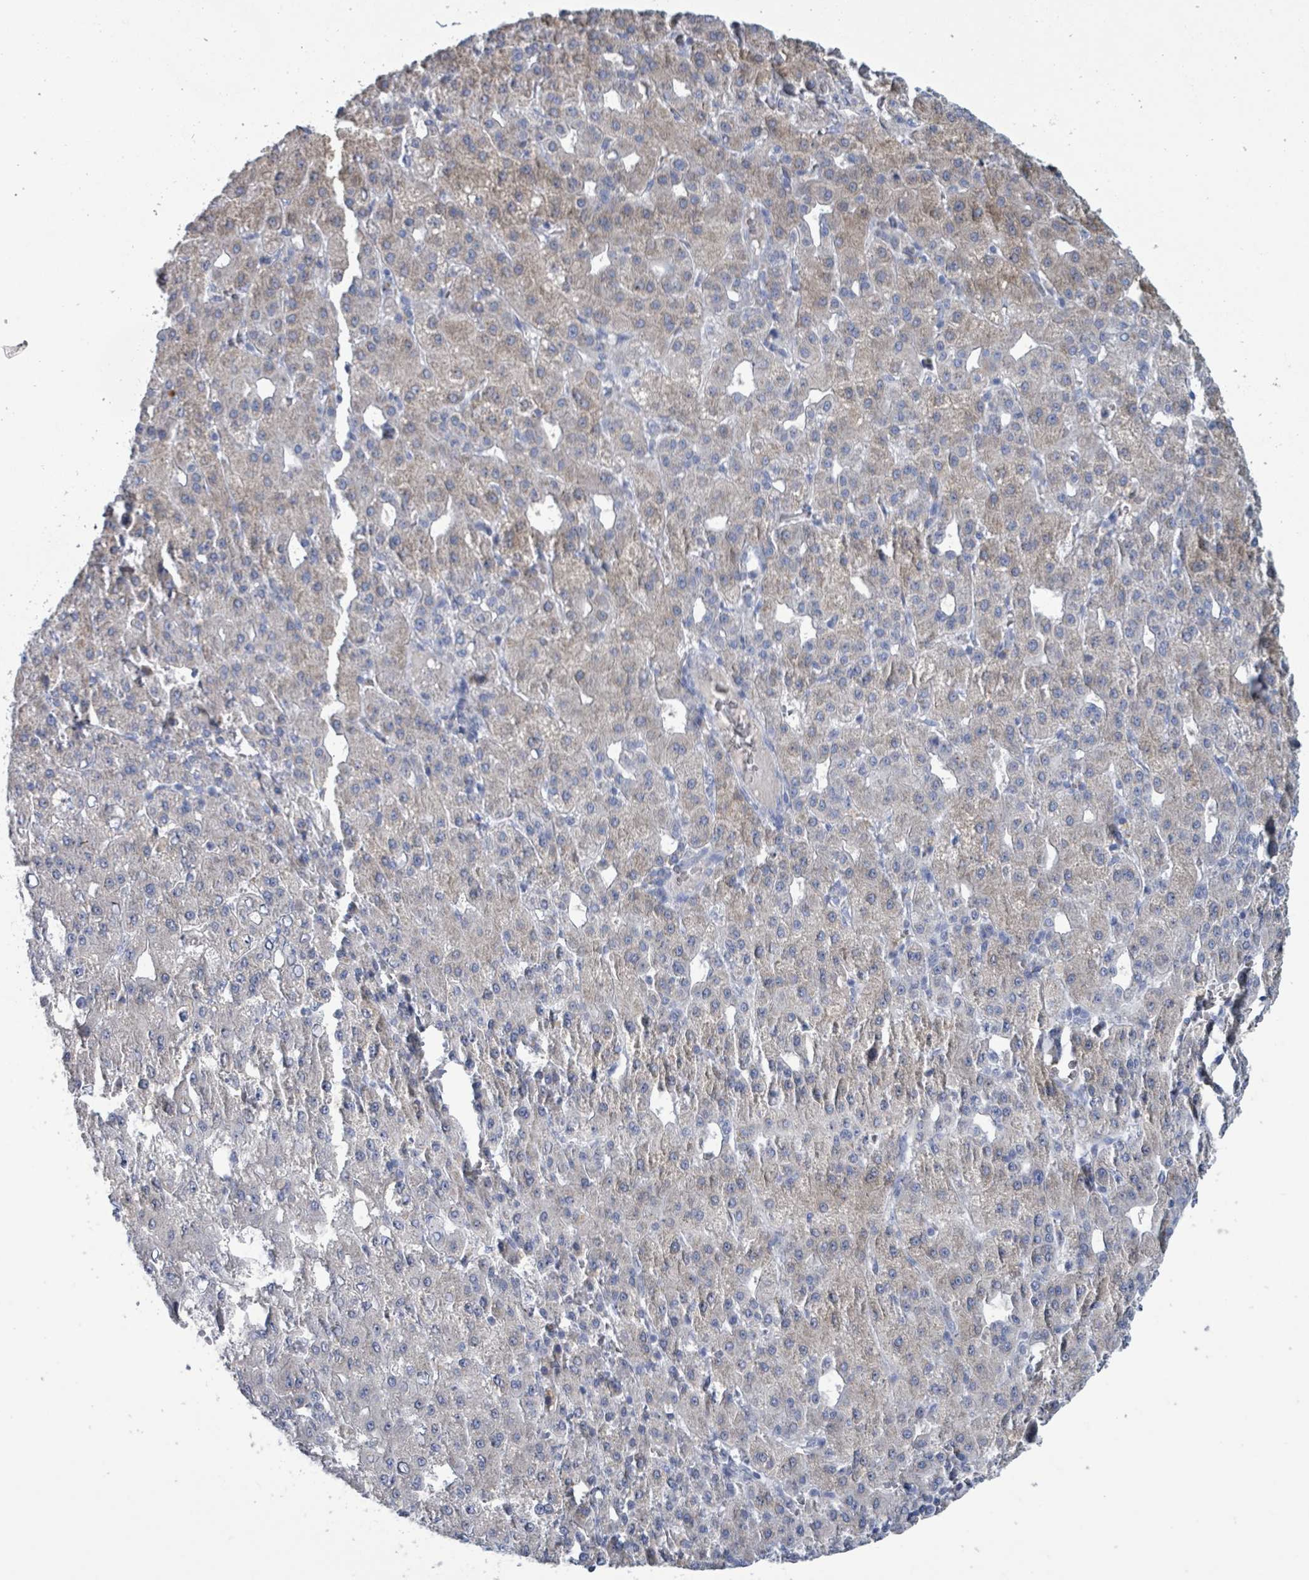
{"staining": {"intensity": "weak", "quantity": "<25%", "location": "cytoplasmic/membranous"}, "tissue": "liver cancer", "cell_type": "Tumor cells", "image_type": "cancer", "snomed": [{"axis": "morphology", "description": "Carcinoma, Hepatocellular, NOS"}, {"axis": "topography", "description": "Liver"}], "caption": "Tumor cells are negative for brown protein staining in liver cancer.", "gene": "AKR1C4", "patient": {"sex": "male", "age": 65}}